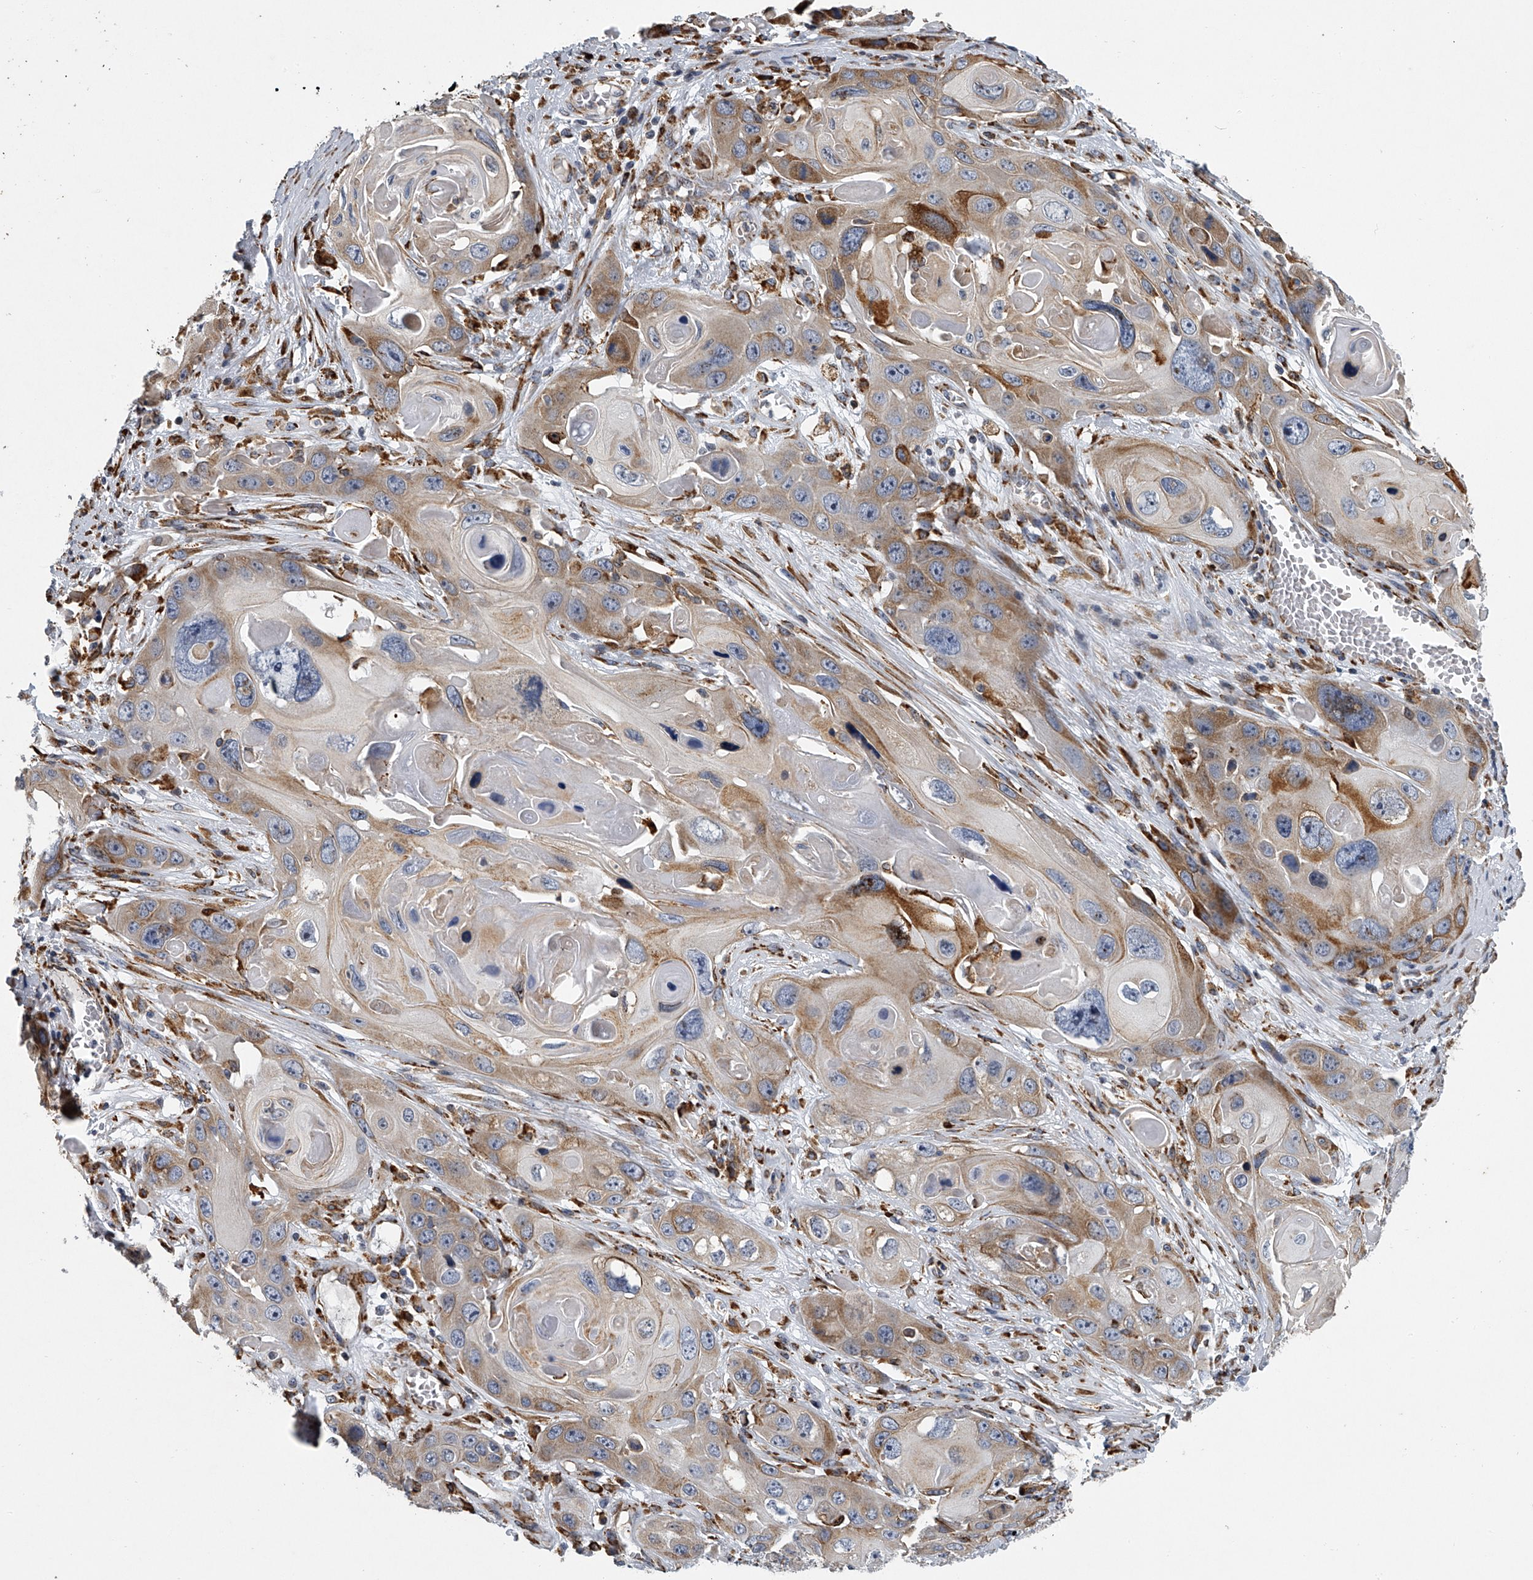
{"staining": {"intensity": "moderate", "quantity": "<25%", "location": "cytoplasmic/membranous"}, "tissue": "skin cancer", "cell_type": "Tumor cells", "image_type": "cancer", "snomed": [{"axis": "morphology", "description": "Squamous cell carcinoma, NOS"}, {"axis": "topography", "description": "Skin"}], "caption": "Immunohistochemistry (IHC) (DAB (3,3'-diaminobenzidine)) staining of human skin squamous cell carcinoma exhibits moderate cytoplasmic/membranous protein positivity in approximately <25% of tumor cells.", "gene": "TMEM63C", "patient": {"sex": "male", "age": 55}}